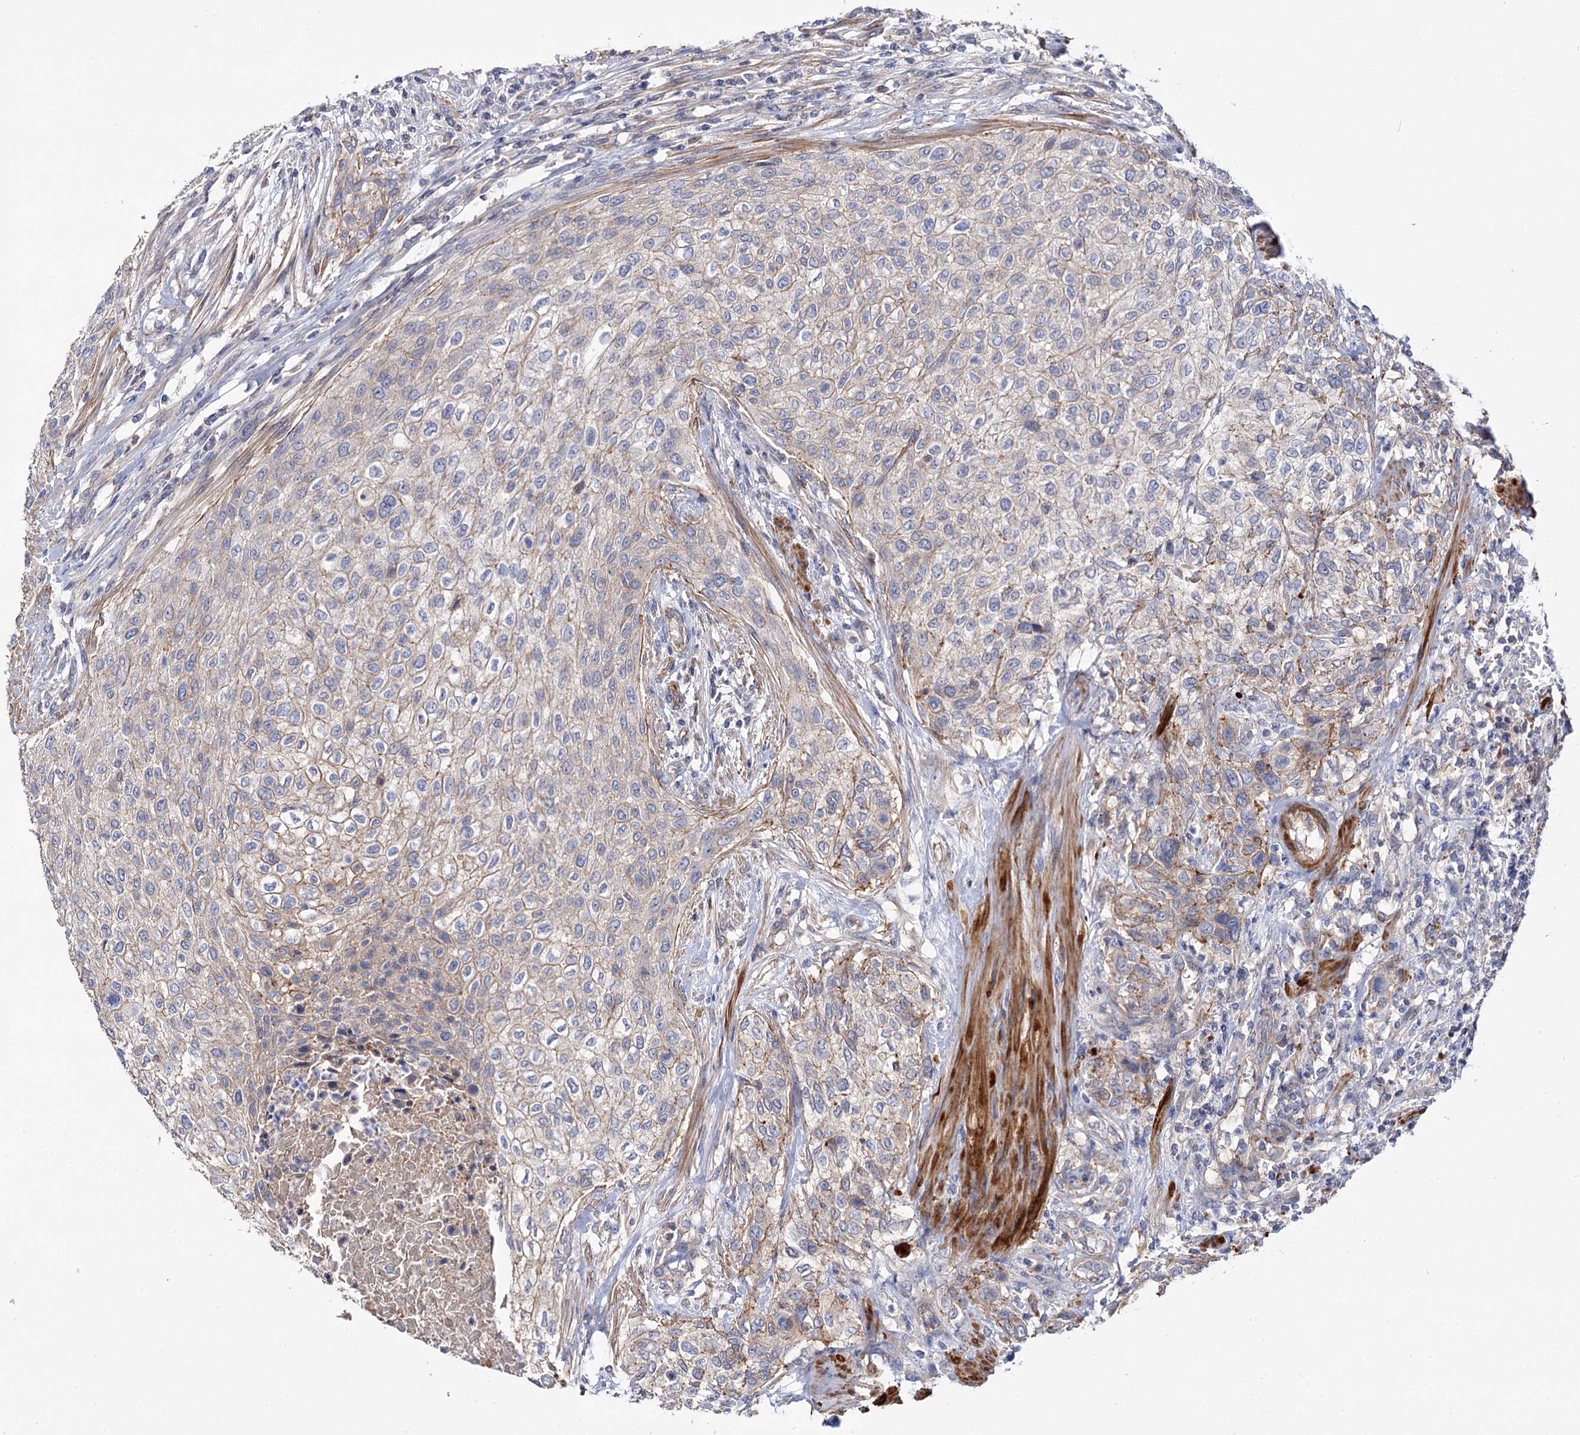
{"staining": {"intensity": "weak", "quantity": "25%-75%", "location": "cytoplasmic/membranous"}, "tissue": "urothelial cancer", "cell_type": "Tumor cells", "image_type": "cancer", "snomed": [{"axis": "morphology", "description": "Urothelial carcinoma, High grade"}, {"axis": "topography", "description": "Urinary bladder"}], "caption": "Weak cytoplasmic/membranous staining for a protein is appreciated in approximately 25%-75% of tumor cells of urothelial cancer using immunohistochemistry.", "gene": "NUDCD2", "patient": {"sex": "male", "age": 35}}